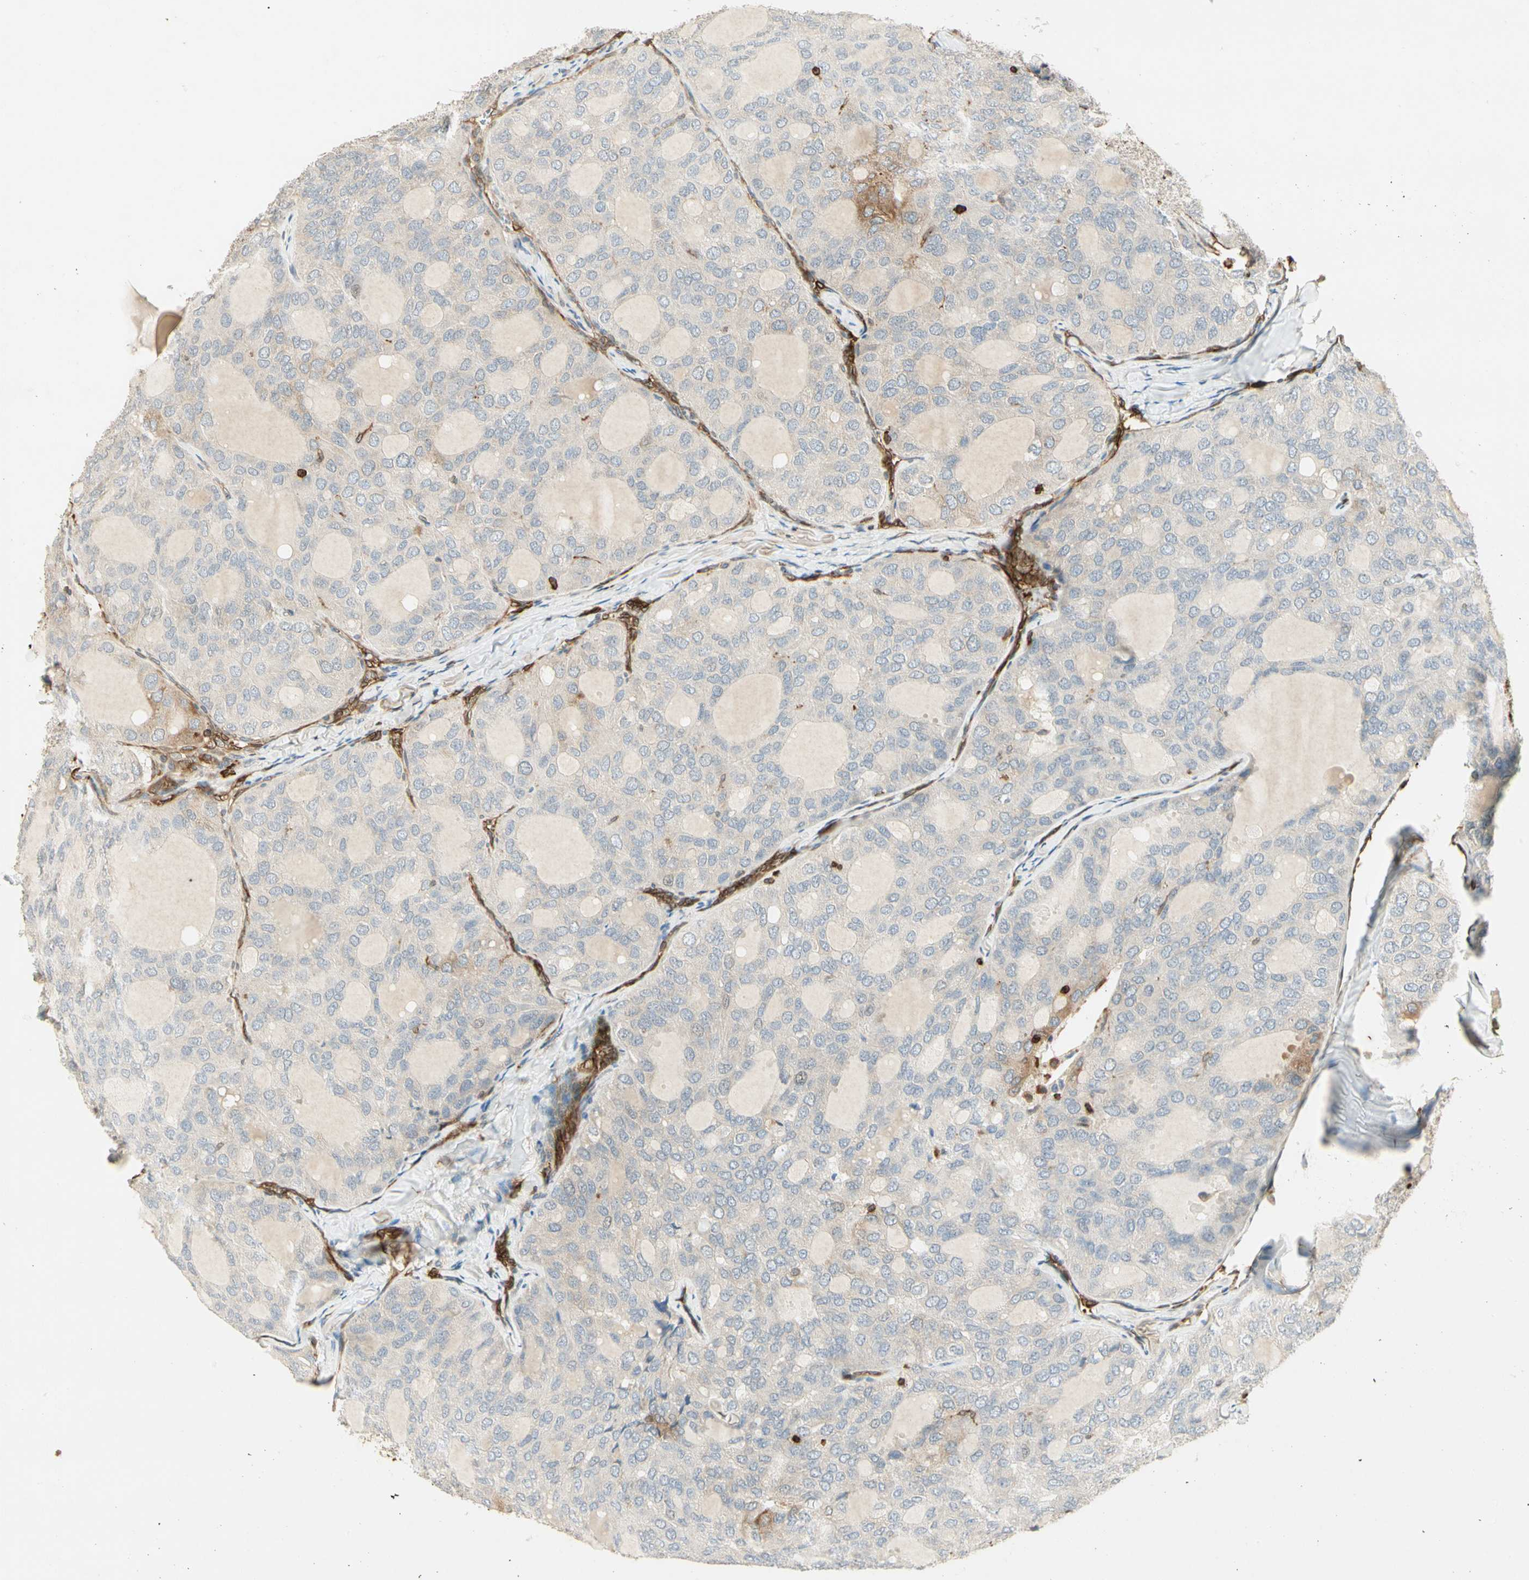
{"staining": {"intensity": "weak", "quantity": ">75%", "location": "cytoplasmic/membranous"}, "tissue": "thyroid cancer", "cell_type": "Tumor cells", "image_type": "cancer", "snomed": [{"axis": "morphology", "description": "Follicular adenoma carcinoma, NOS"}, {"axis": "topography", "description": "Thyroid gland"}], "caption": "A photomicrograph of human thyroid cancer (follicular adenoma carcinoma) stained for a protein exhibits weak cytoplasmic/membranous brown staining in tumor cells.", "gene": "TAPBP", "patient": {"sex": "male", "age": 75}}